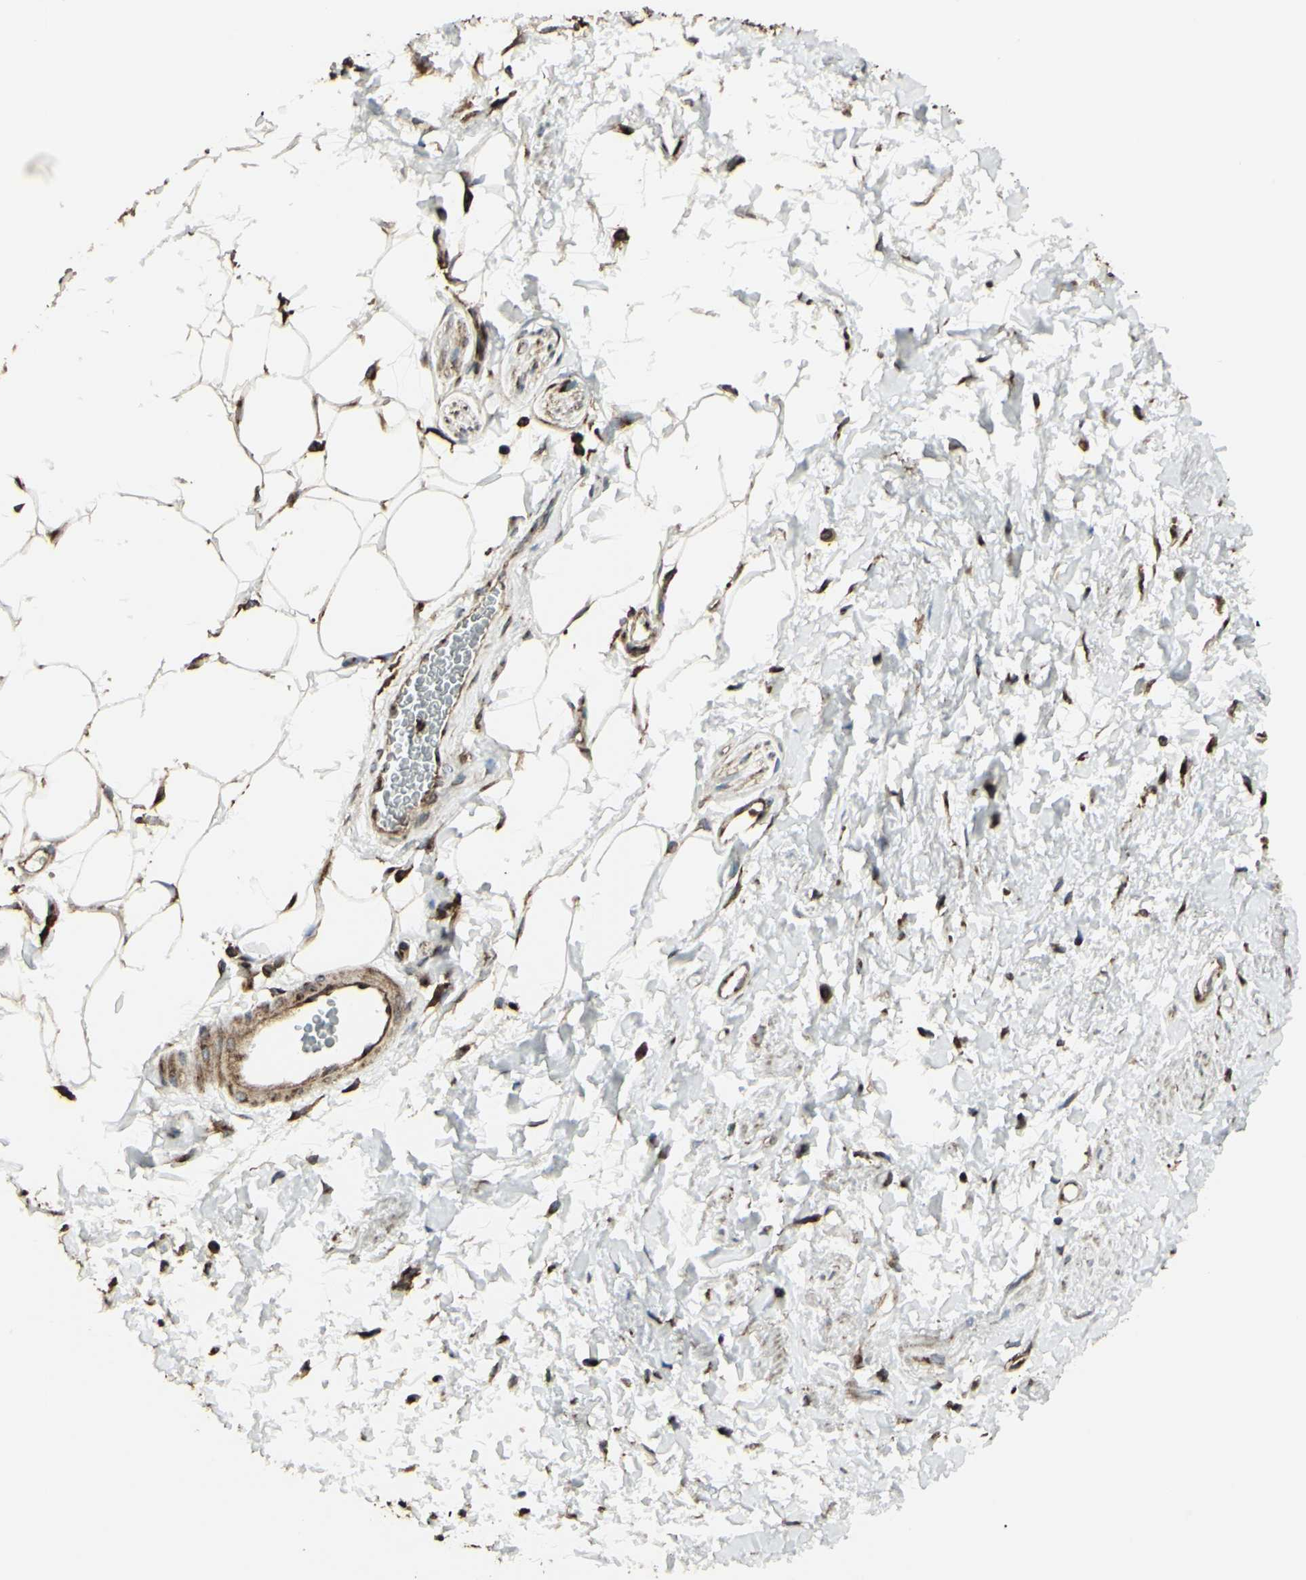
{"staining": {"intensity": "moderate", "quantity": ">75%", "location": "cytoplasmic/membranous"}, "tissue": "adipose tissue", "cell_type": "Adipocytes", "image_type": "normal", "snomed": [{"axis": "morphology", "description": "Normal tissue, NOS"}, {"axis": "topography", "description": "Soft tissue"}, {"axis": "topography", "description": "Peripheral nerve tissue"}], "caption": "The immunohistochemical stain highlights moderate cytoplasmic/membranous staining in adipocytes of benign adipose tissue.", "gene": "NAPA", "patient": {"sex": "female", "age": 71}}